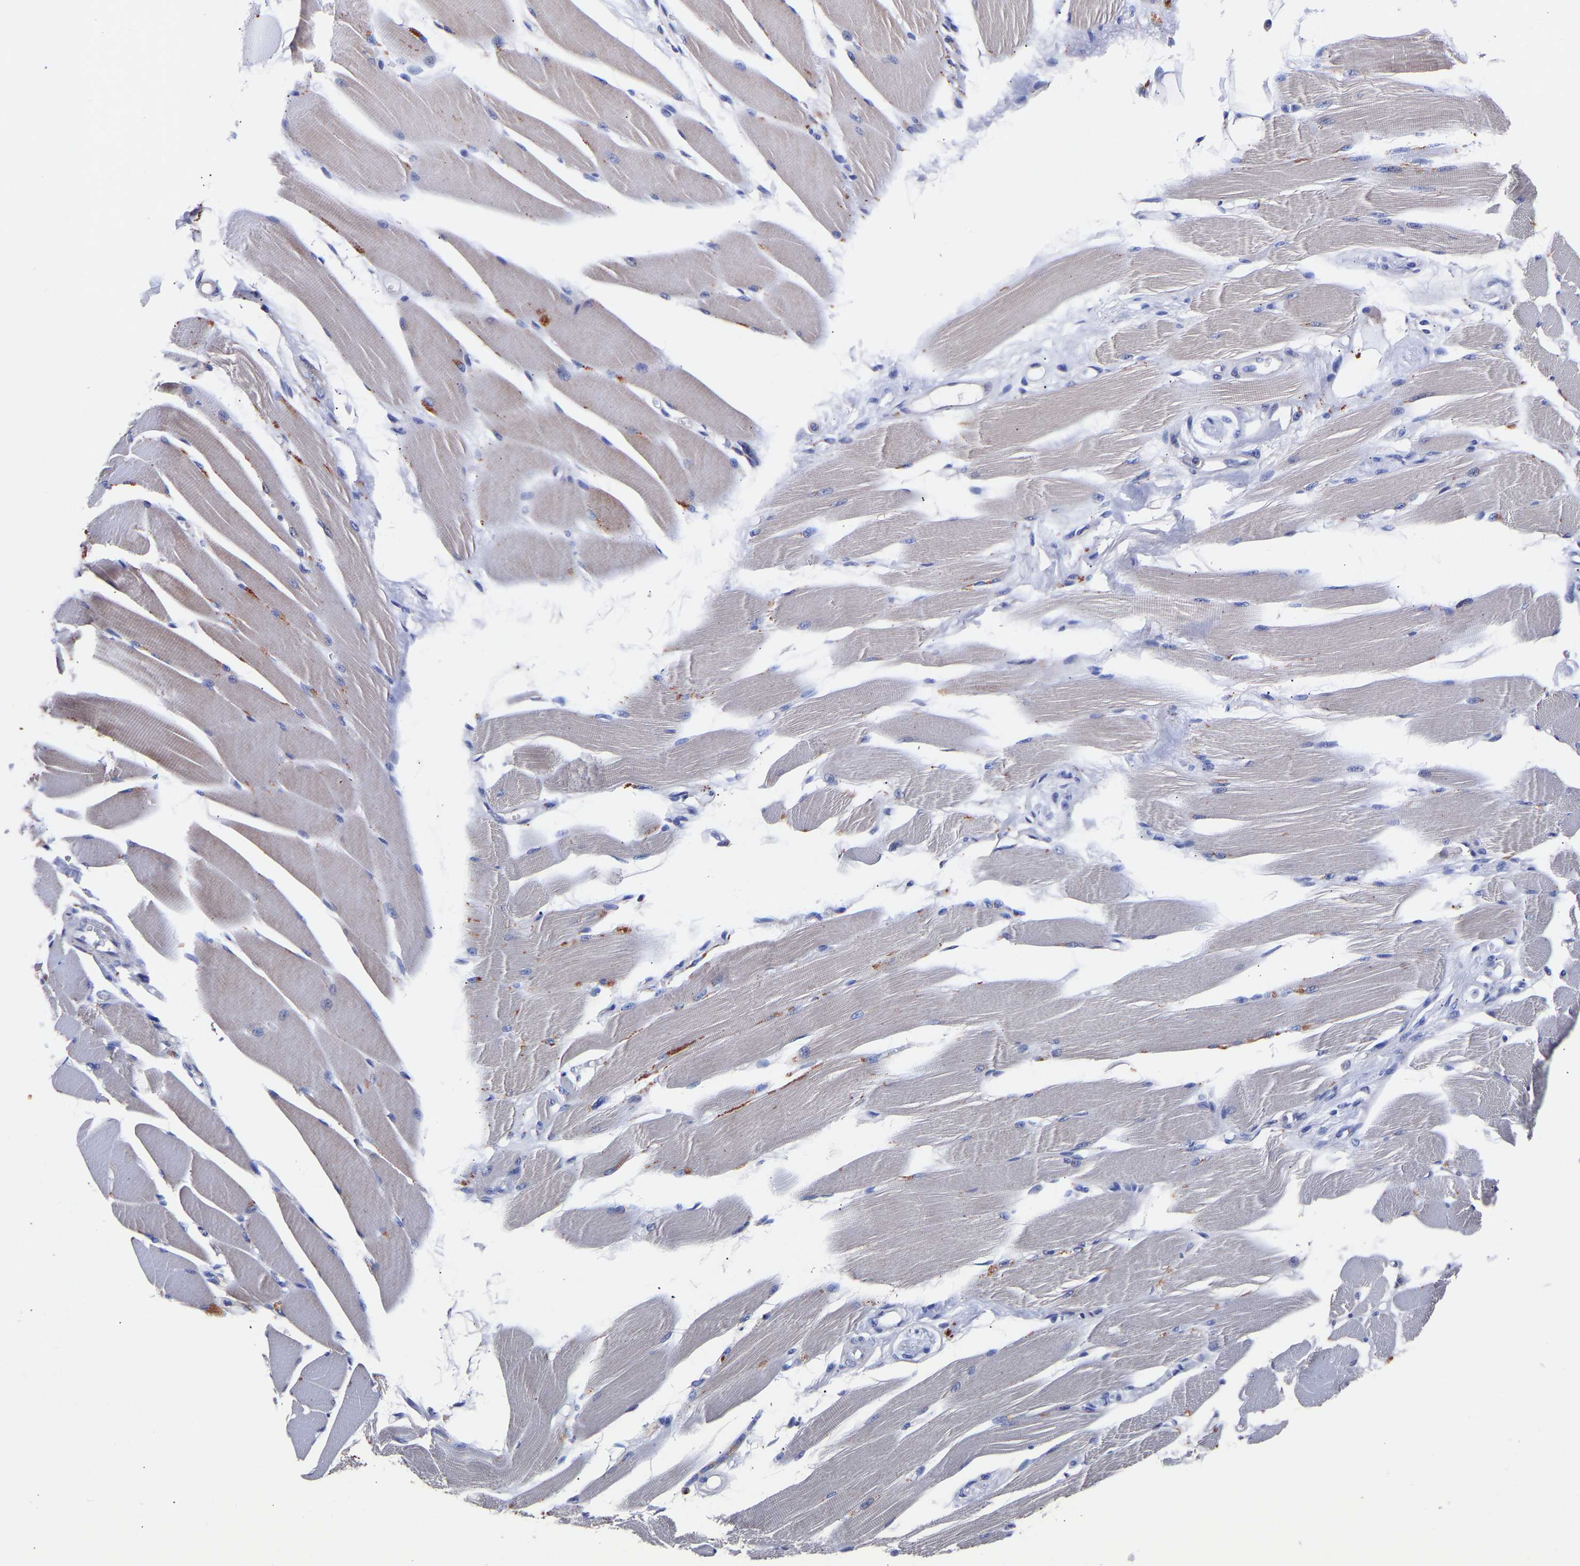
{"staining": {"intensity": "weak", "quantity": "25%-75%", "location": "cytoplasmic/membranous"}, "tissue": "skeletal muscle", "cell_type": "Myocytes", "image_type": "normal", "snomed": [{"axis": "morphology", "description": "Normal tissue, NOS"}, {"axis": "topography", "description": "Skeletal muscle"}, {"axis": "topography", "description": "Peripheral nerve tissue"}], "caption": "Protein staining exhibits weak cytoplasmic/membranous expression in about 25%-75% of myocytes in benign skeletal muscle.", "gene": "SEM1", "patient": {"sex": "female", "age": 84}}